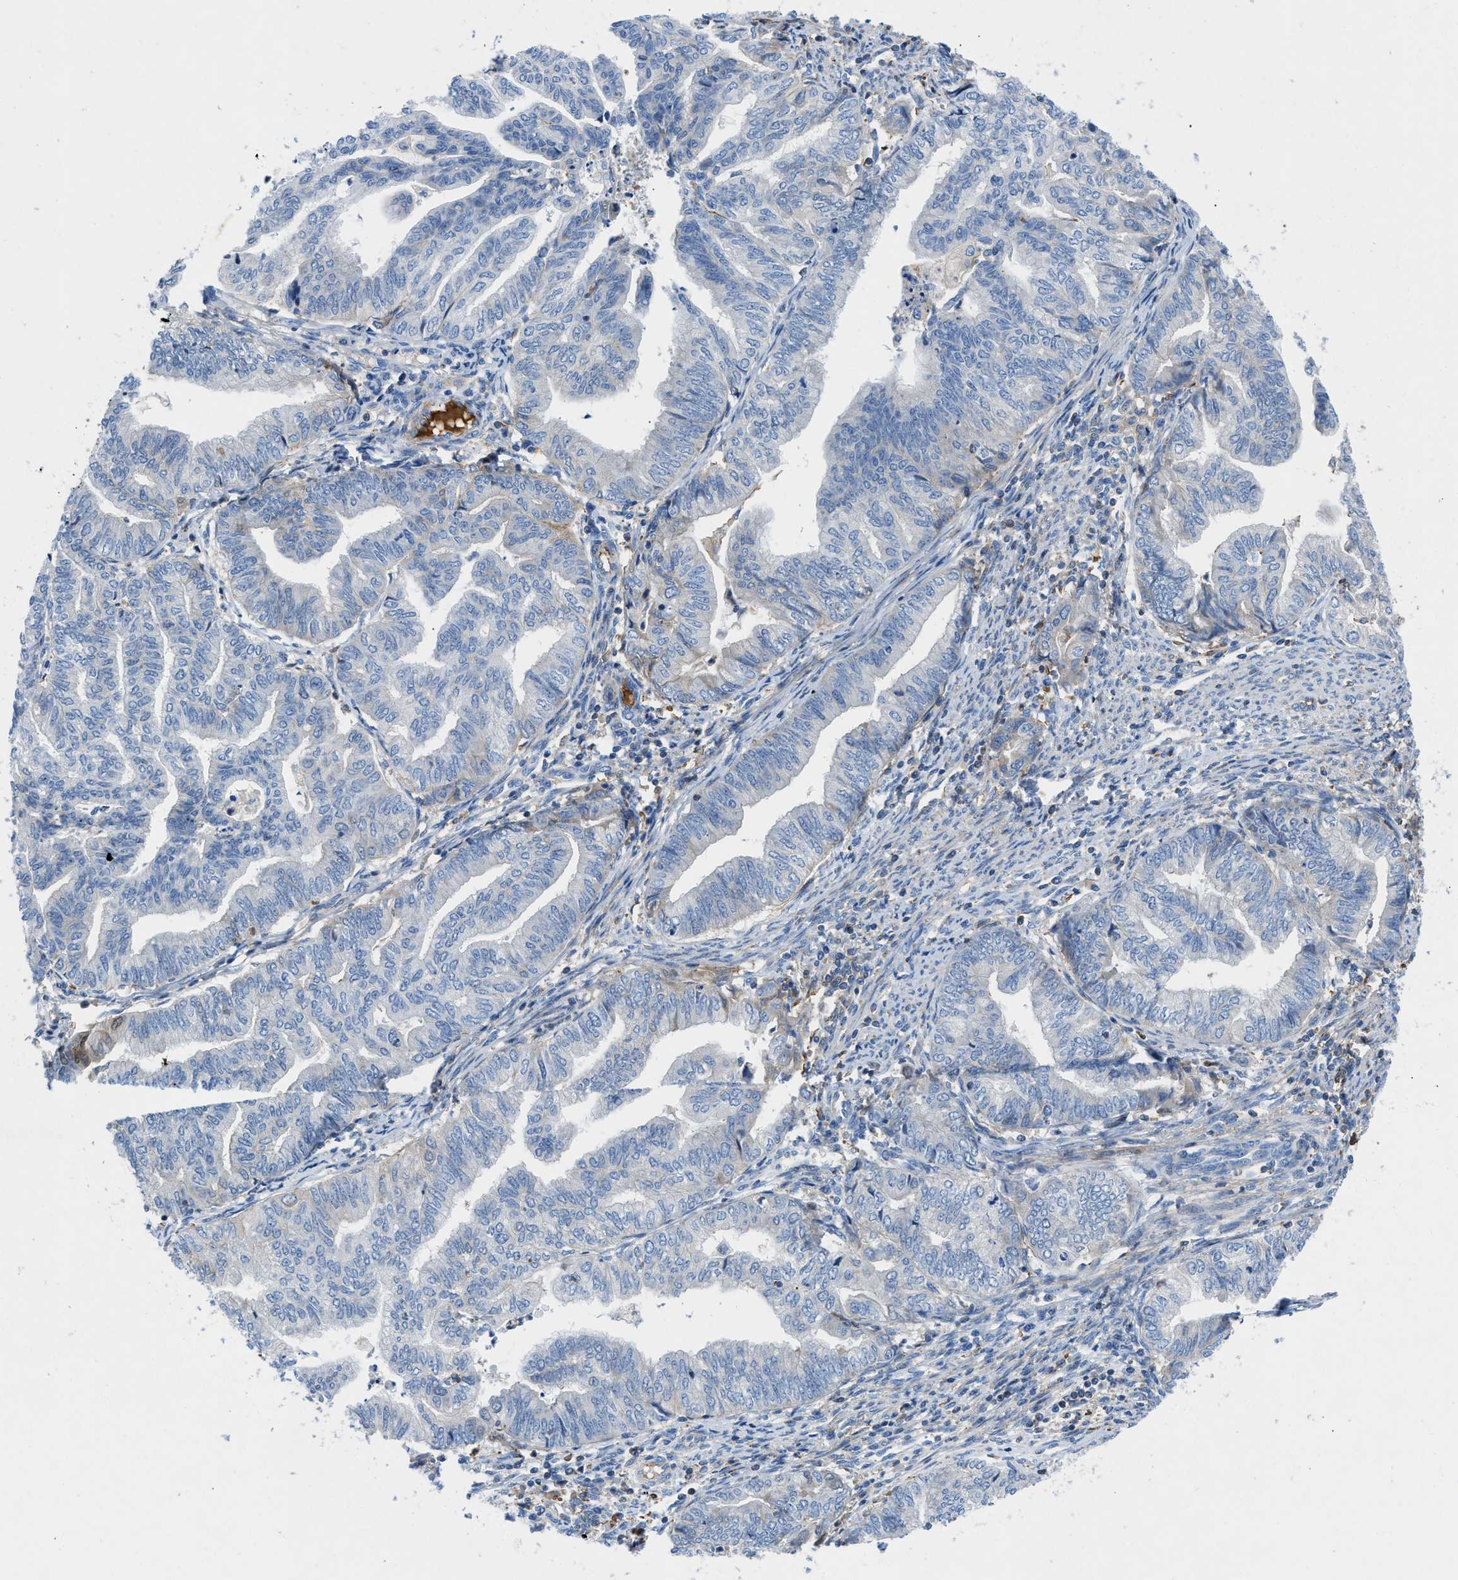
{"staining": {"intensity": "negative", "quantity": "none", "location": "none"}, "tissue": "endometrial cancer", "cell_type": "Tumor cells", "image_type": "cancer", "snomed": [{"axis": "morphology", "description": "Adenocarcinoma, NOS"}, {"axis": "topography", "description": "Endometrium"}], "caption": "The immunohistochemistry (IHC) histopathology image has no significant staining in tumor cells of endometrial cancer tissue.", "gene": "ATP6V0D1", "patient": {"sex": "female", "age": 79}}